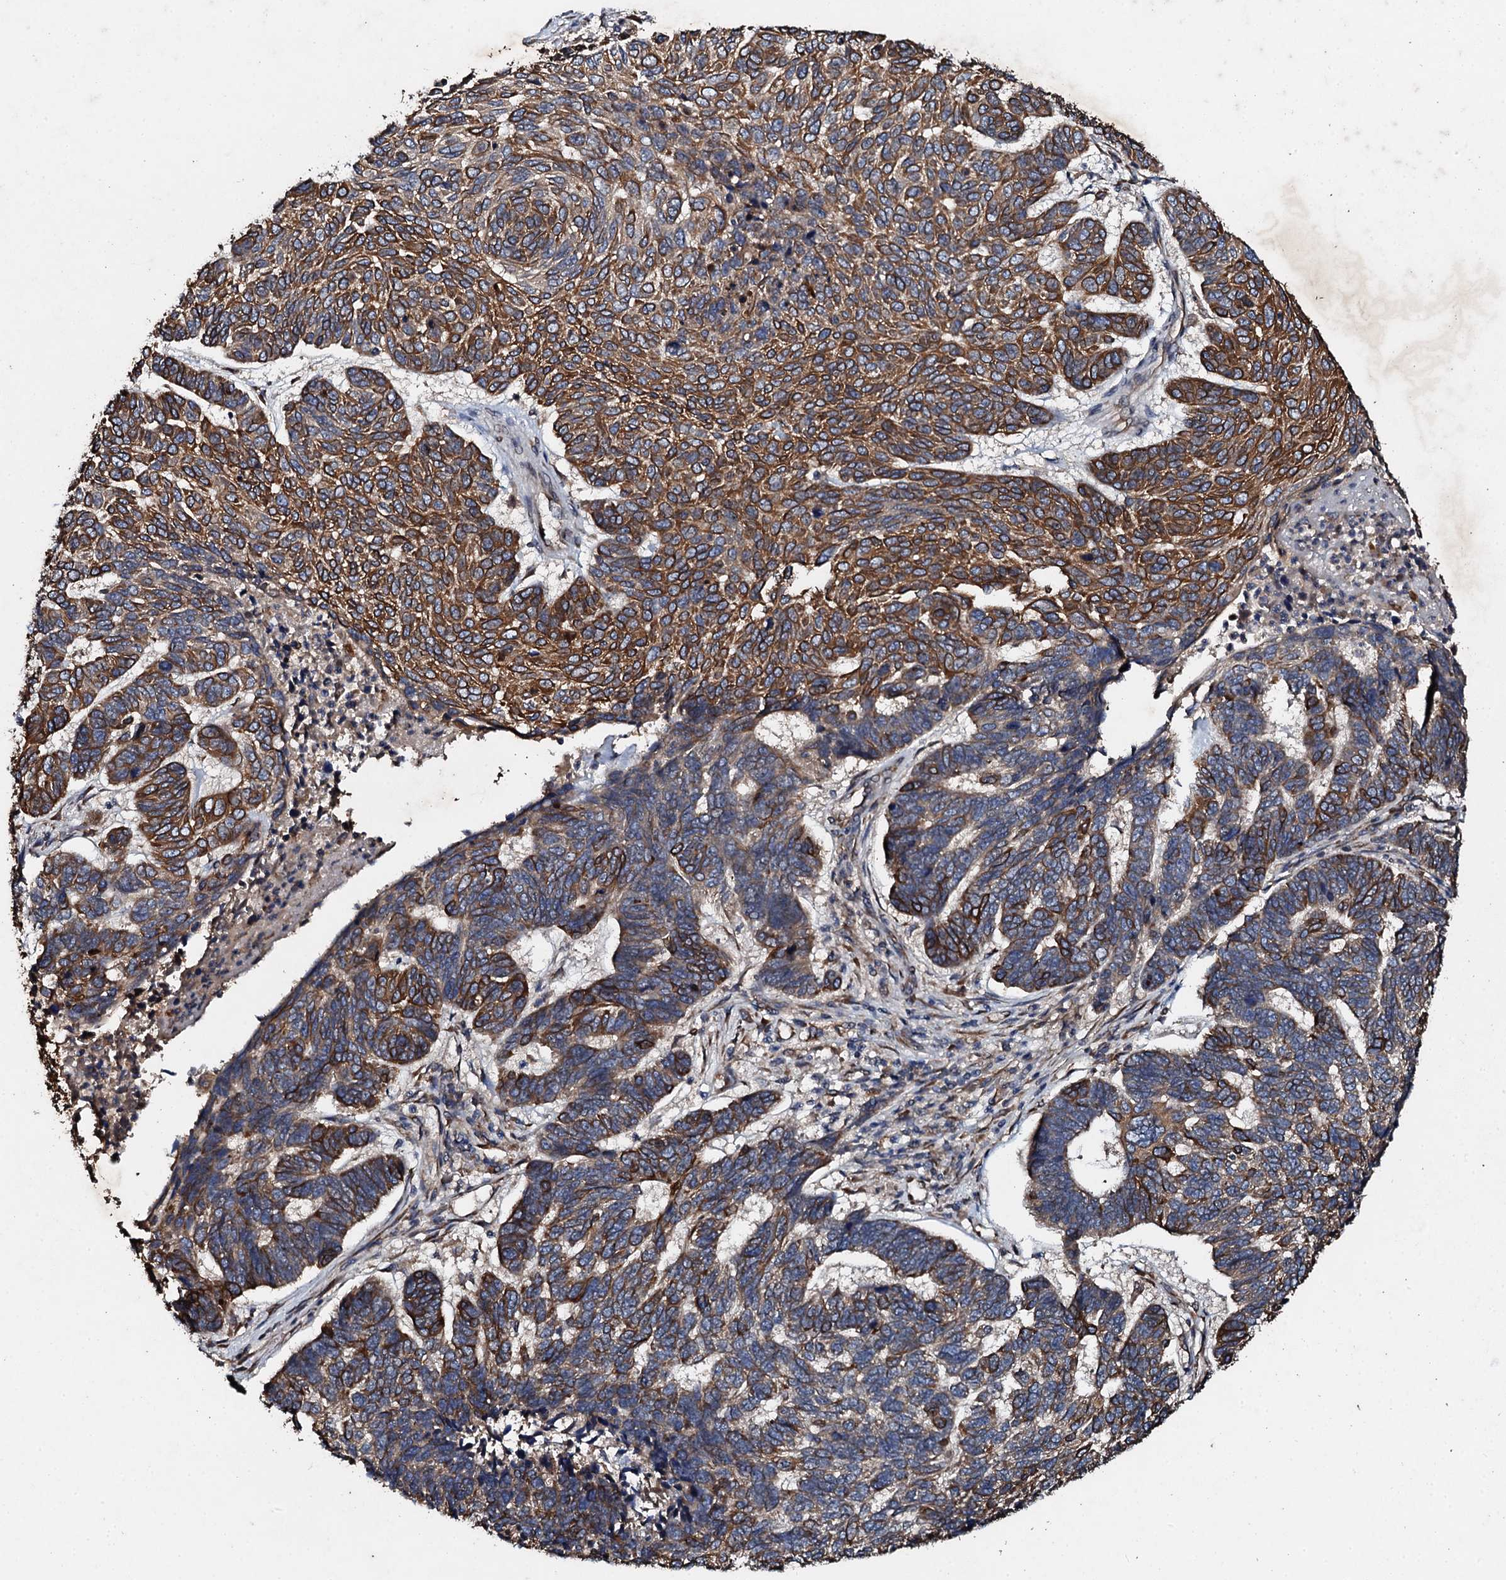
{"staining": {"intensity": "moderate", "quantity": ">75%", "location": "cytoplasmic/membranous"}, "tissue": "skin cancer", "cell_type": "Tumor cells", "image_type": "cancer", "snomed": [{"axis": "morphology", "description": "Basal cell carcinoma"}, {"axis": "topography", "description": "Skin"}], "caption": "A brown stain labels moderate cytoplasmic/membranous expression of a protein in basal cell carcinoma (skin) tumor cells.", "gene": "ADAMTS10", "patient": {"sex": "female", "age": 65}}